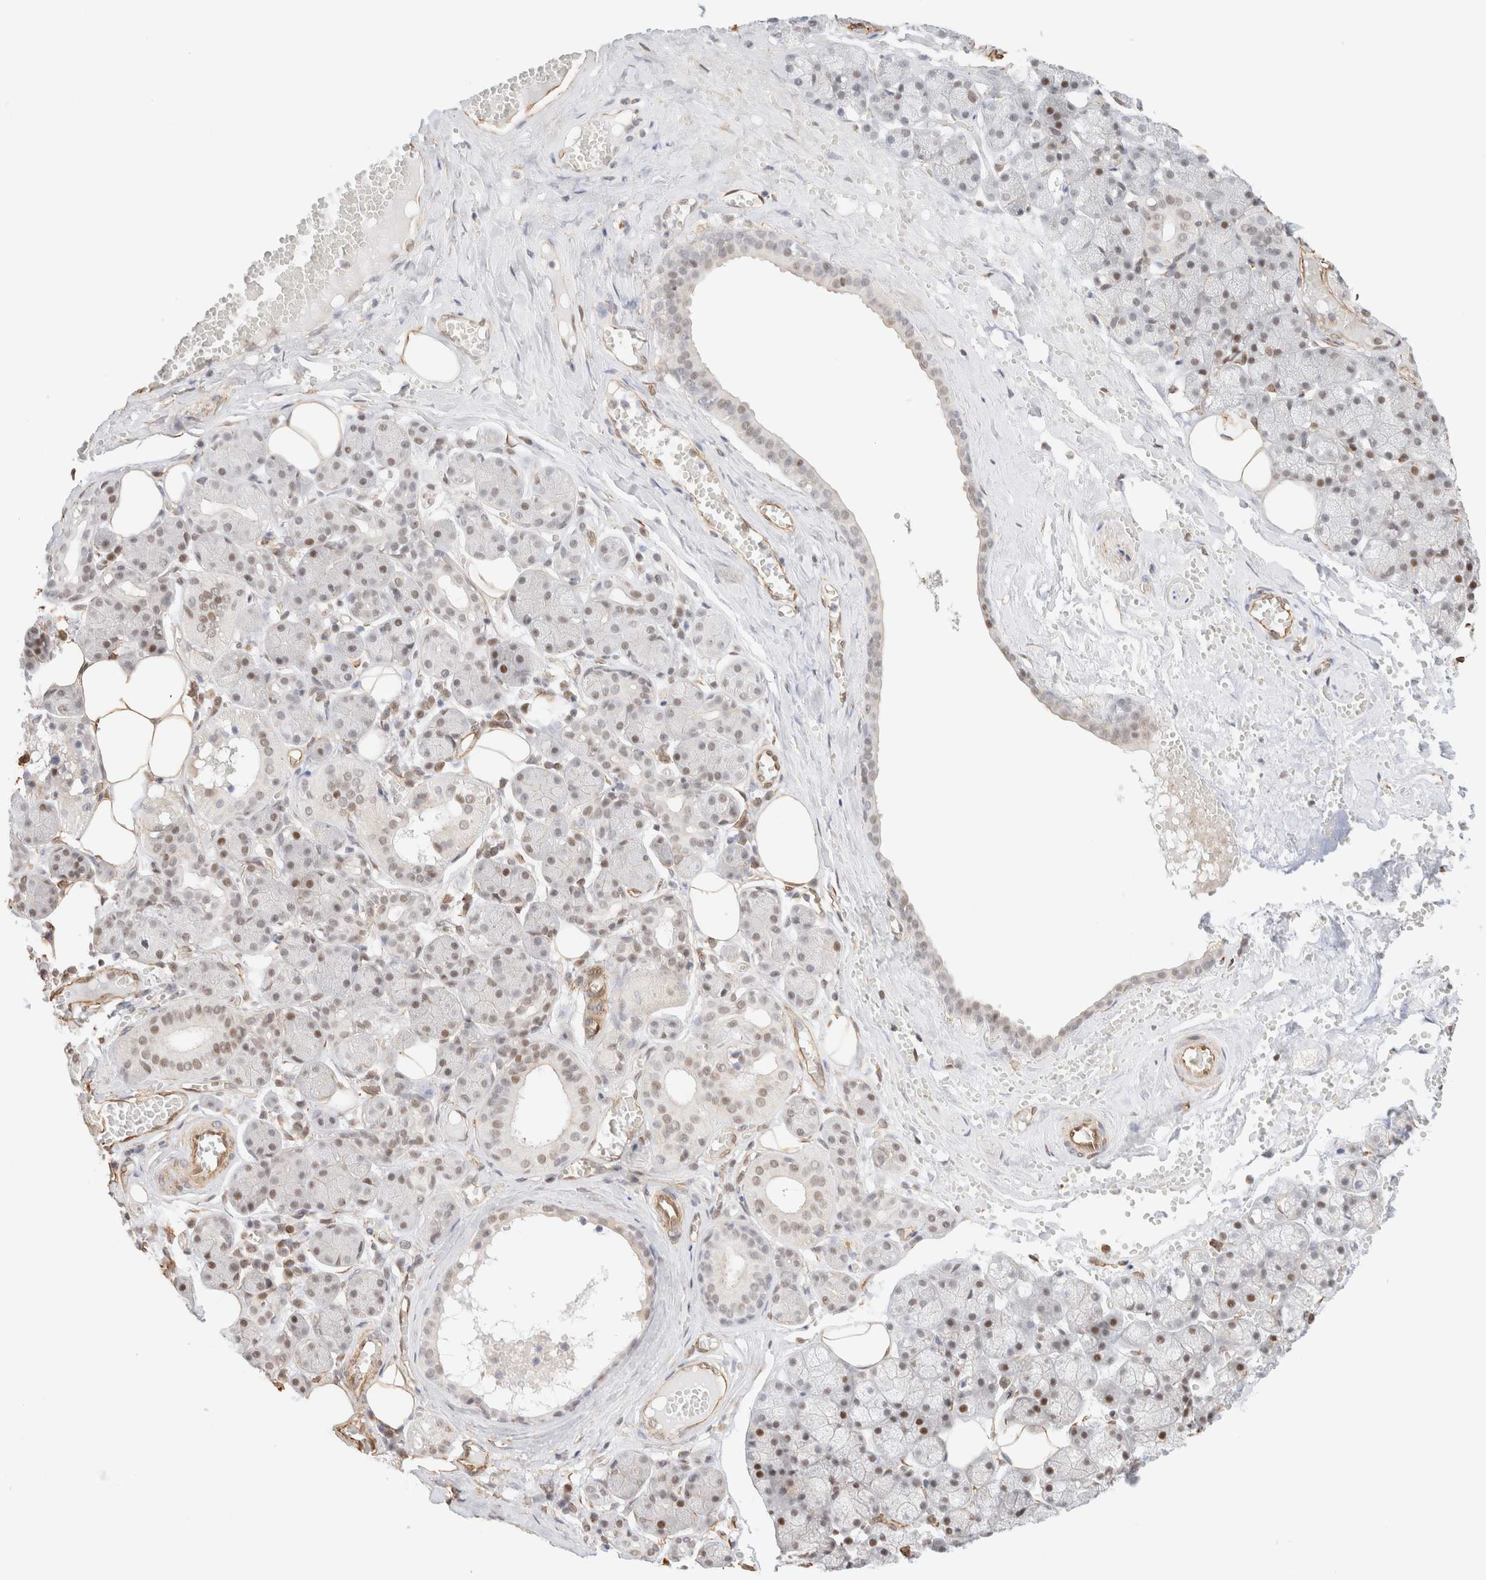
{"staining": {"intensity": "strong", "quantity": "<25%", "location": "nuclear"}, "tissue": "salivary gland", "cell_type": "Glandular cells", "image_type": "normal", "snomed": [{"axis": "morphology", "description": "Normal tissue, NOS"}, {"axis": "topography", "description": "Salivary gland"}], "caption": "Protein analysis of unremarkable salivary gland displays strong nuclear expression in about <25% of glandular cells. The staining was performed using DAB, with brown indicating positive protein expression. Nuclei are stained blue with hematoxylin.", "gene": "ARID5A", "patient": {"sex": "male", "age": 62}}